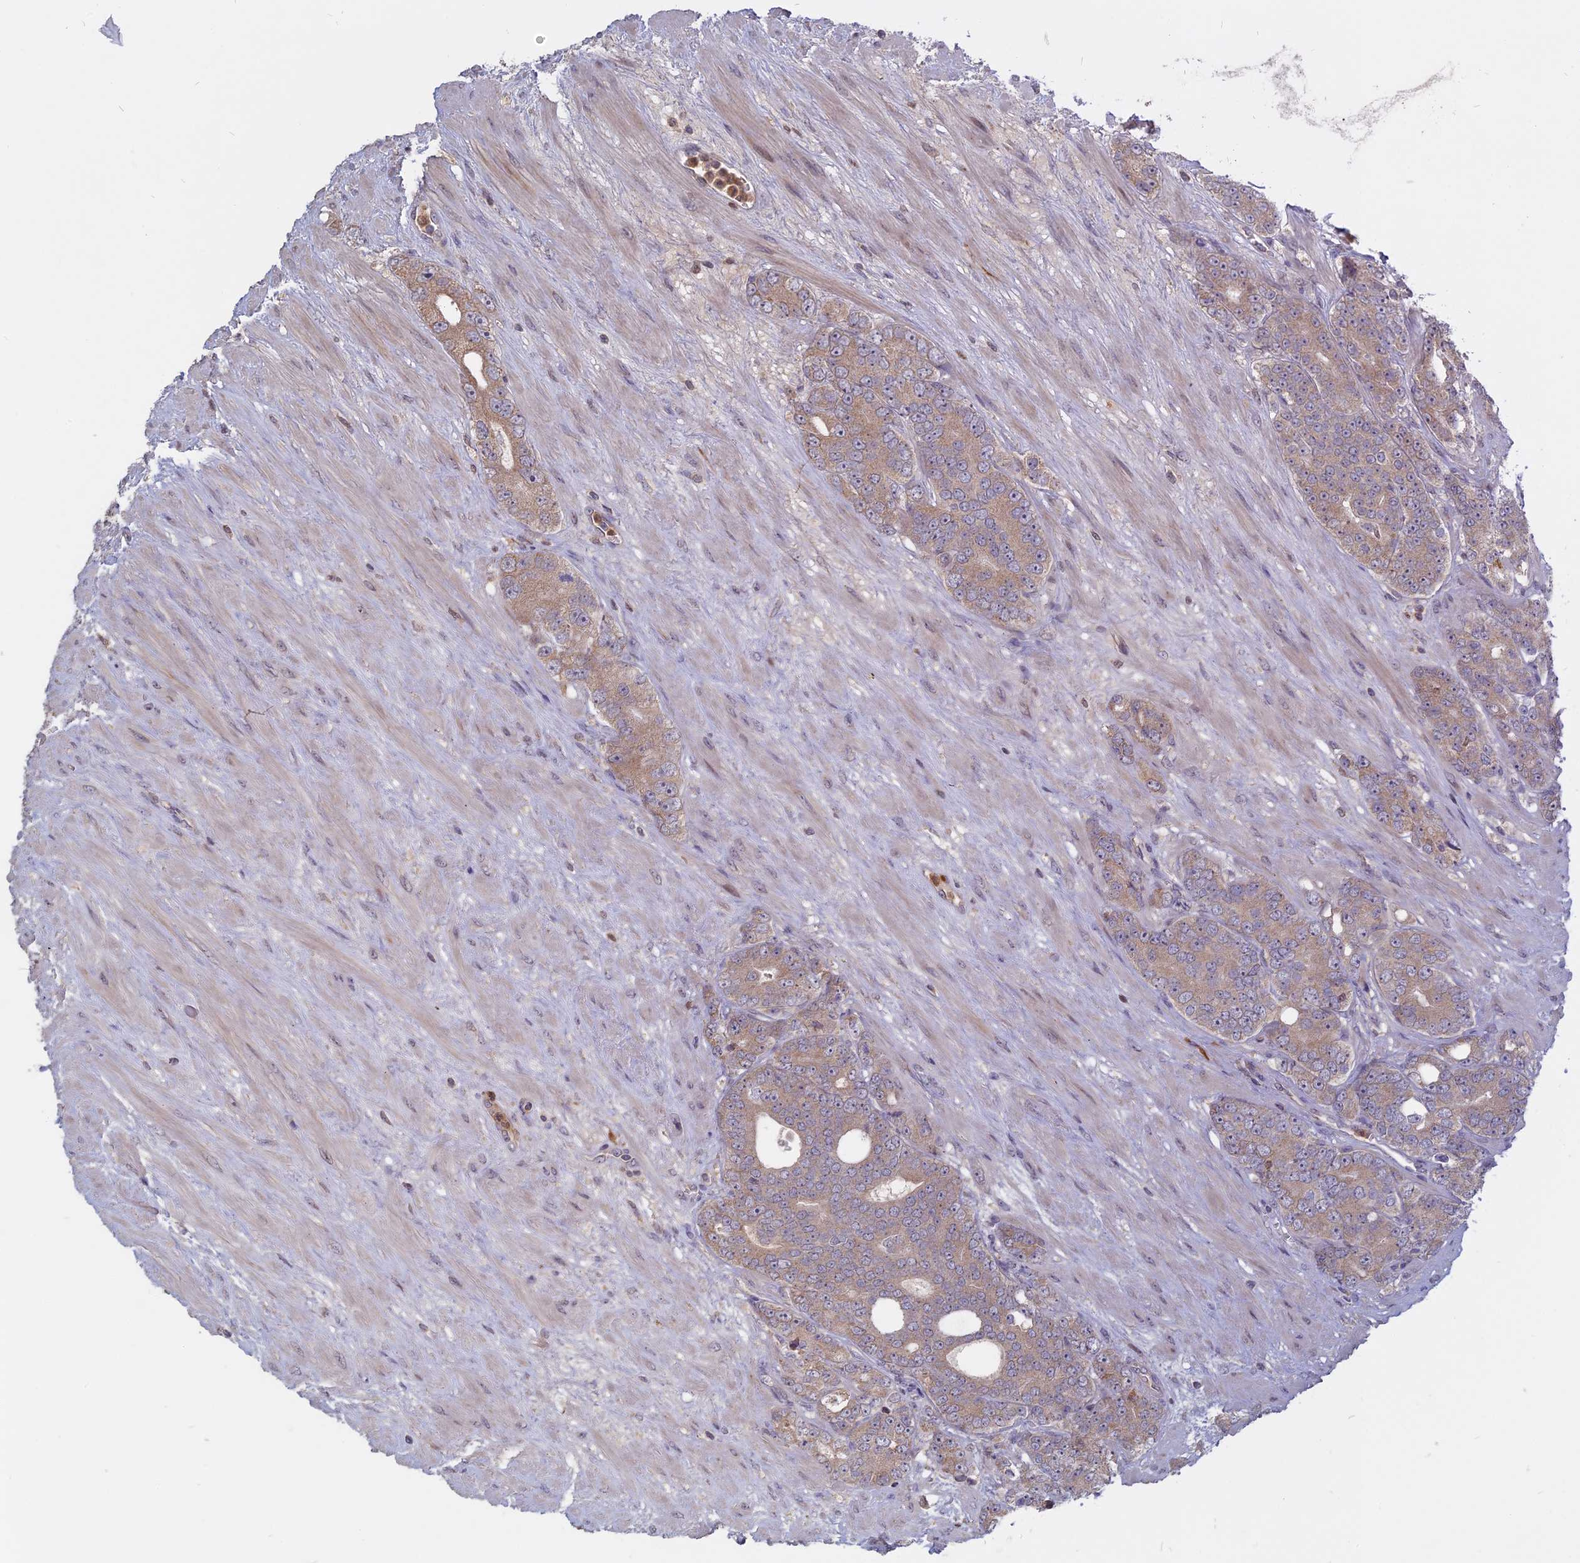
{"staining": {"intensity": "weak", "quantity": ">75%", "location": "cytoplasmic/membranous"}, "tissue": "prostate cancer", "cell_type": "Tumor cells", "image_type": "cancer", "snomed": [{"axis": "morphology", "description": "Adenocarcinoma, High grade"}, {"axis": "topography", "description": "Prostate"}], "caption": "An immunohistochemistry micrograph of neoplastic tissue is shown. Protein staining in brown labels weak cytoplasmic/membranous positivity in prostate cancer (high-grade adenocarcinoma) within tumor cells.", "gene": "TMEM208", "patient": {"sex": "male", "age": 64}}